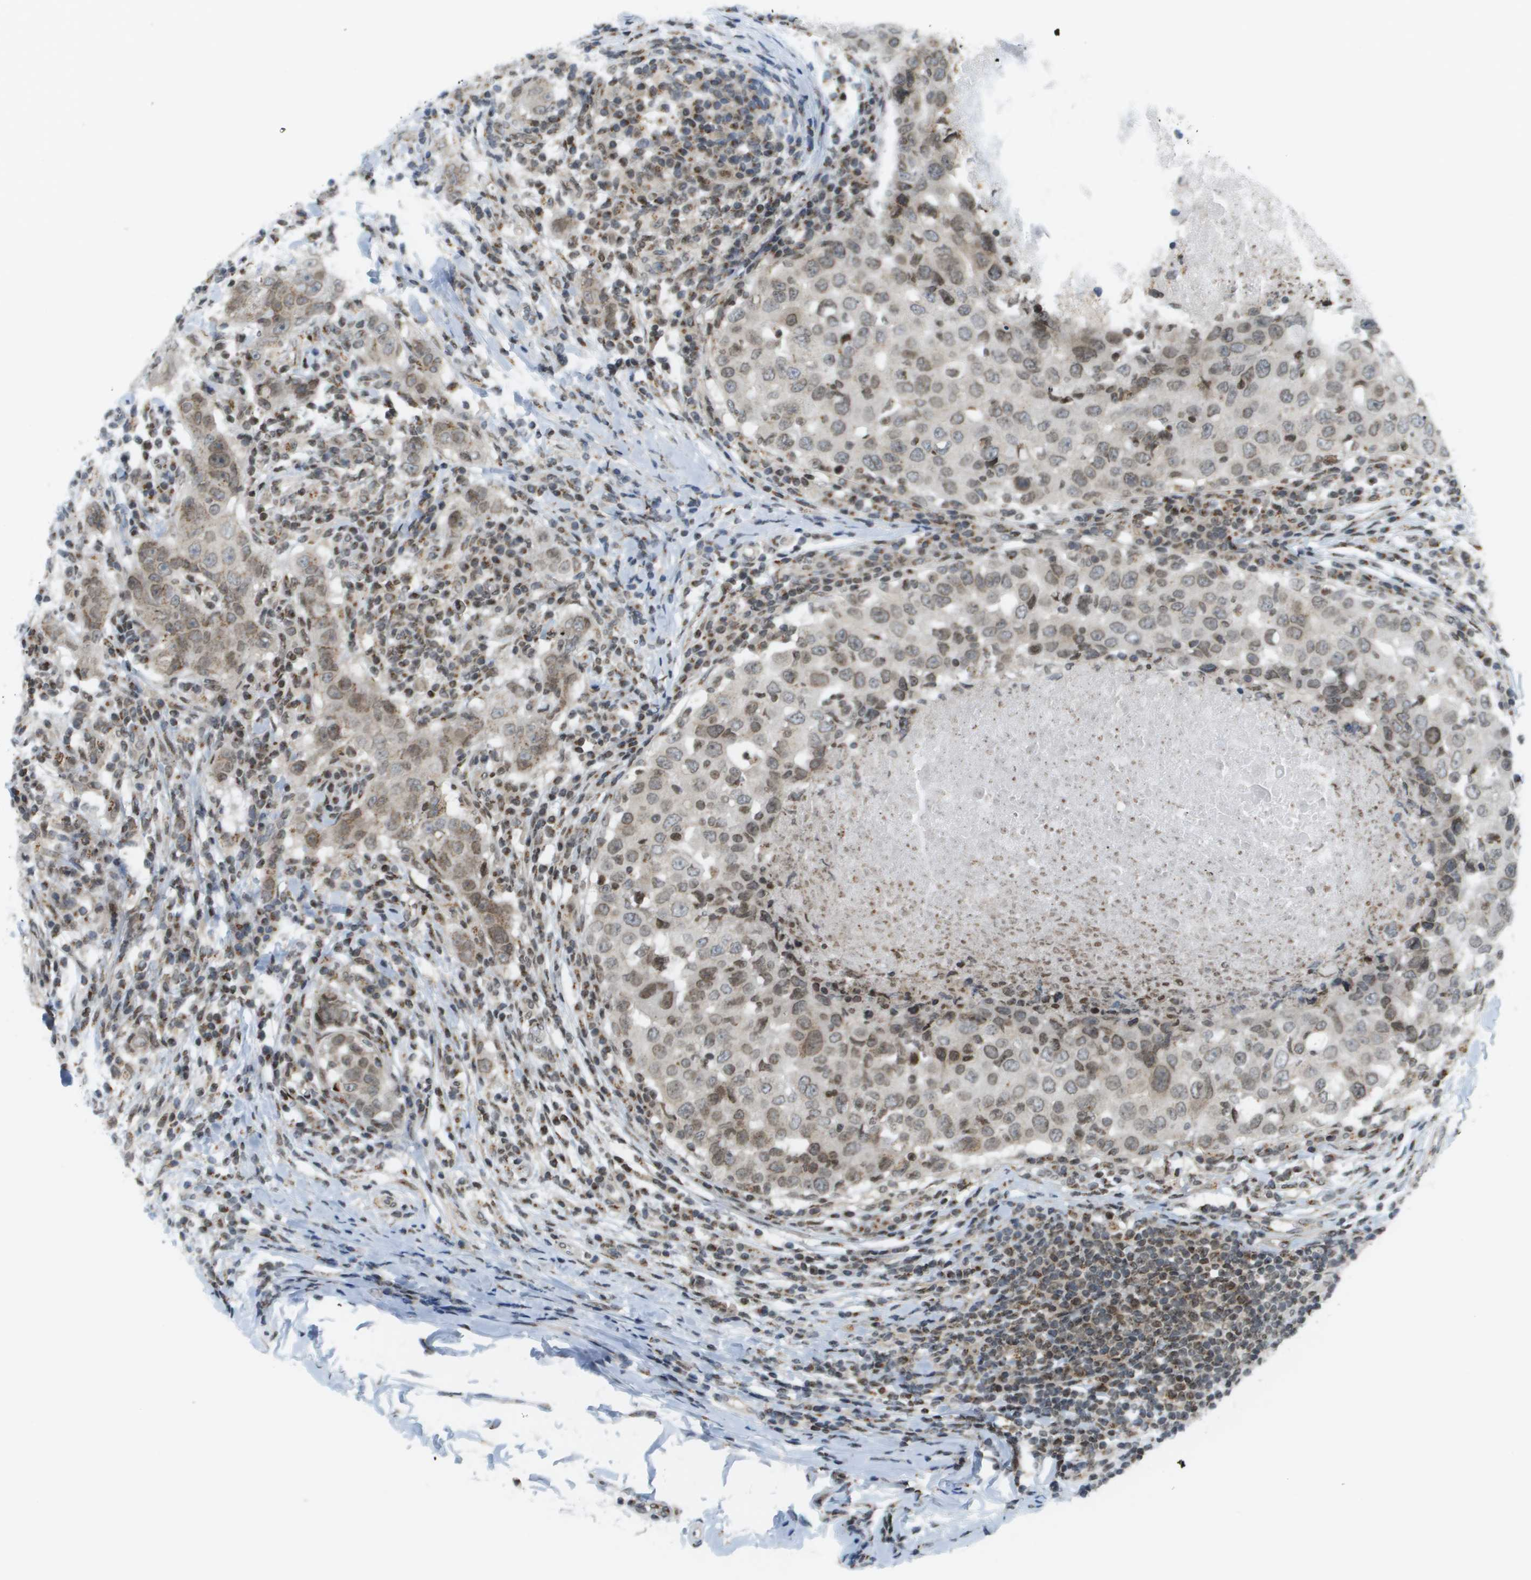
{"staining": {"intensity": "weak", "quantity": ">75%", "location": "cytoplasmic/membranous,nuclear"}, "tissue": "breast cancer", "cell_type": "Tumor cells", "image_type": "cancer", "snomed": [{"axis": "morphology", "description": "Duct carcinoma"}, {"axis": "topography", "description": "Breast"}], "caption": "A brown stain labels weak cytoplasmic/membranous and nuclear positivity of a protein in breast cancer tumor cells.", "gene": "EVC", "patient": {"sex": "female", "age": 27}}